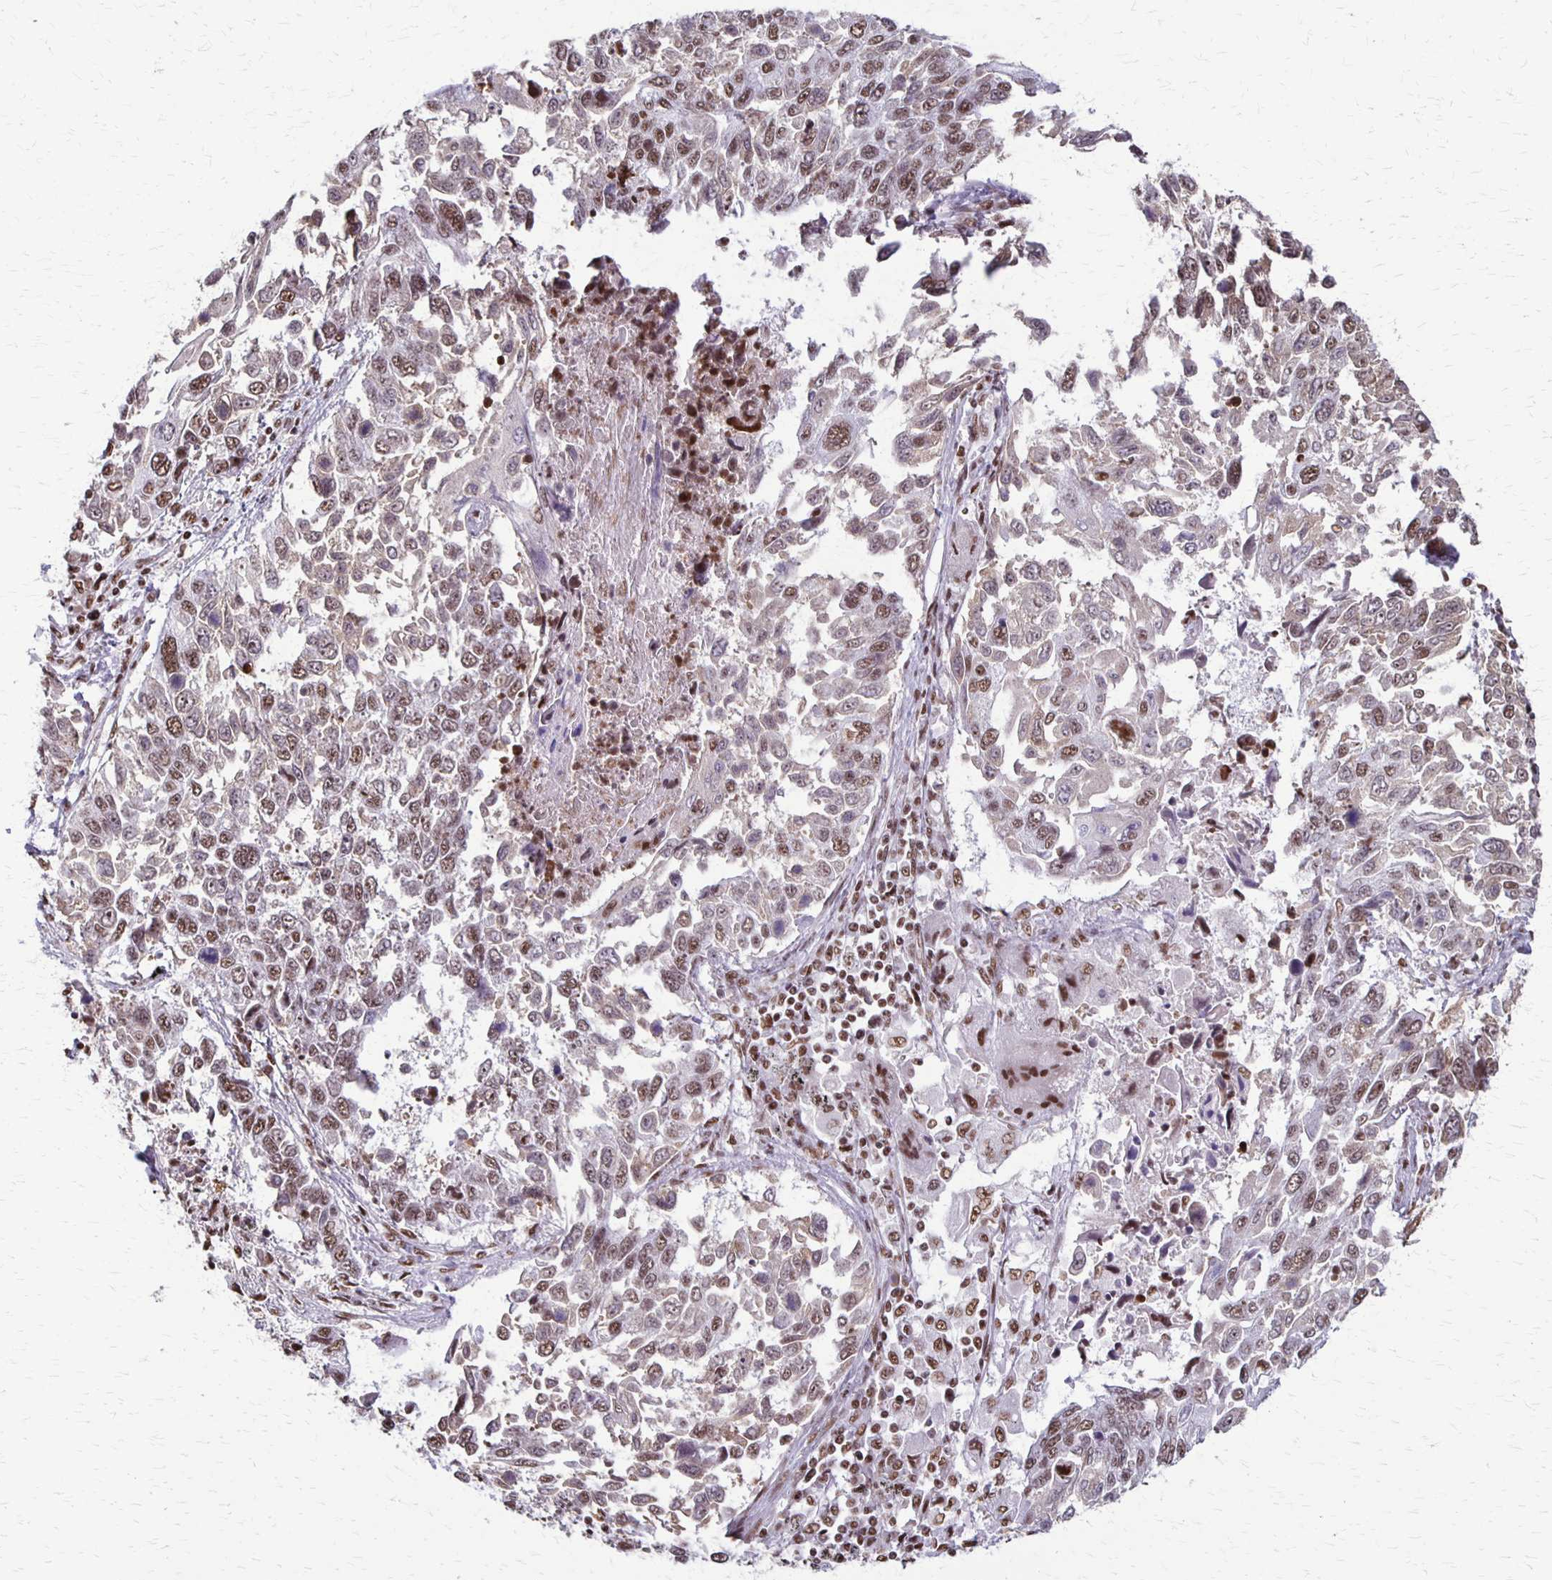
{"staining": {"intensity": "moderate", "quantity": ">75%", "location": "nuclear"}, "tissue": "lung cancer", "cell_type": "Tumor cells", "image_type": "cancer", "snomed": [{"axis": "morphology", "description": "Squamous cell carcinoma, NOS"}, {"axis": "topography", "description": "Lung"}], "caption": "Lung squamous cell carcinoma stained with immunohistochemistry shows moderate nuclear expression in approximately >75% of tumor cells.", "gene": "XRCC6", "patient": {"sex": "male", "age": 62}}